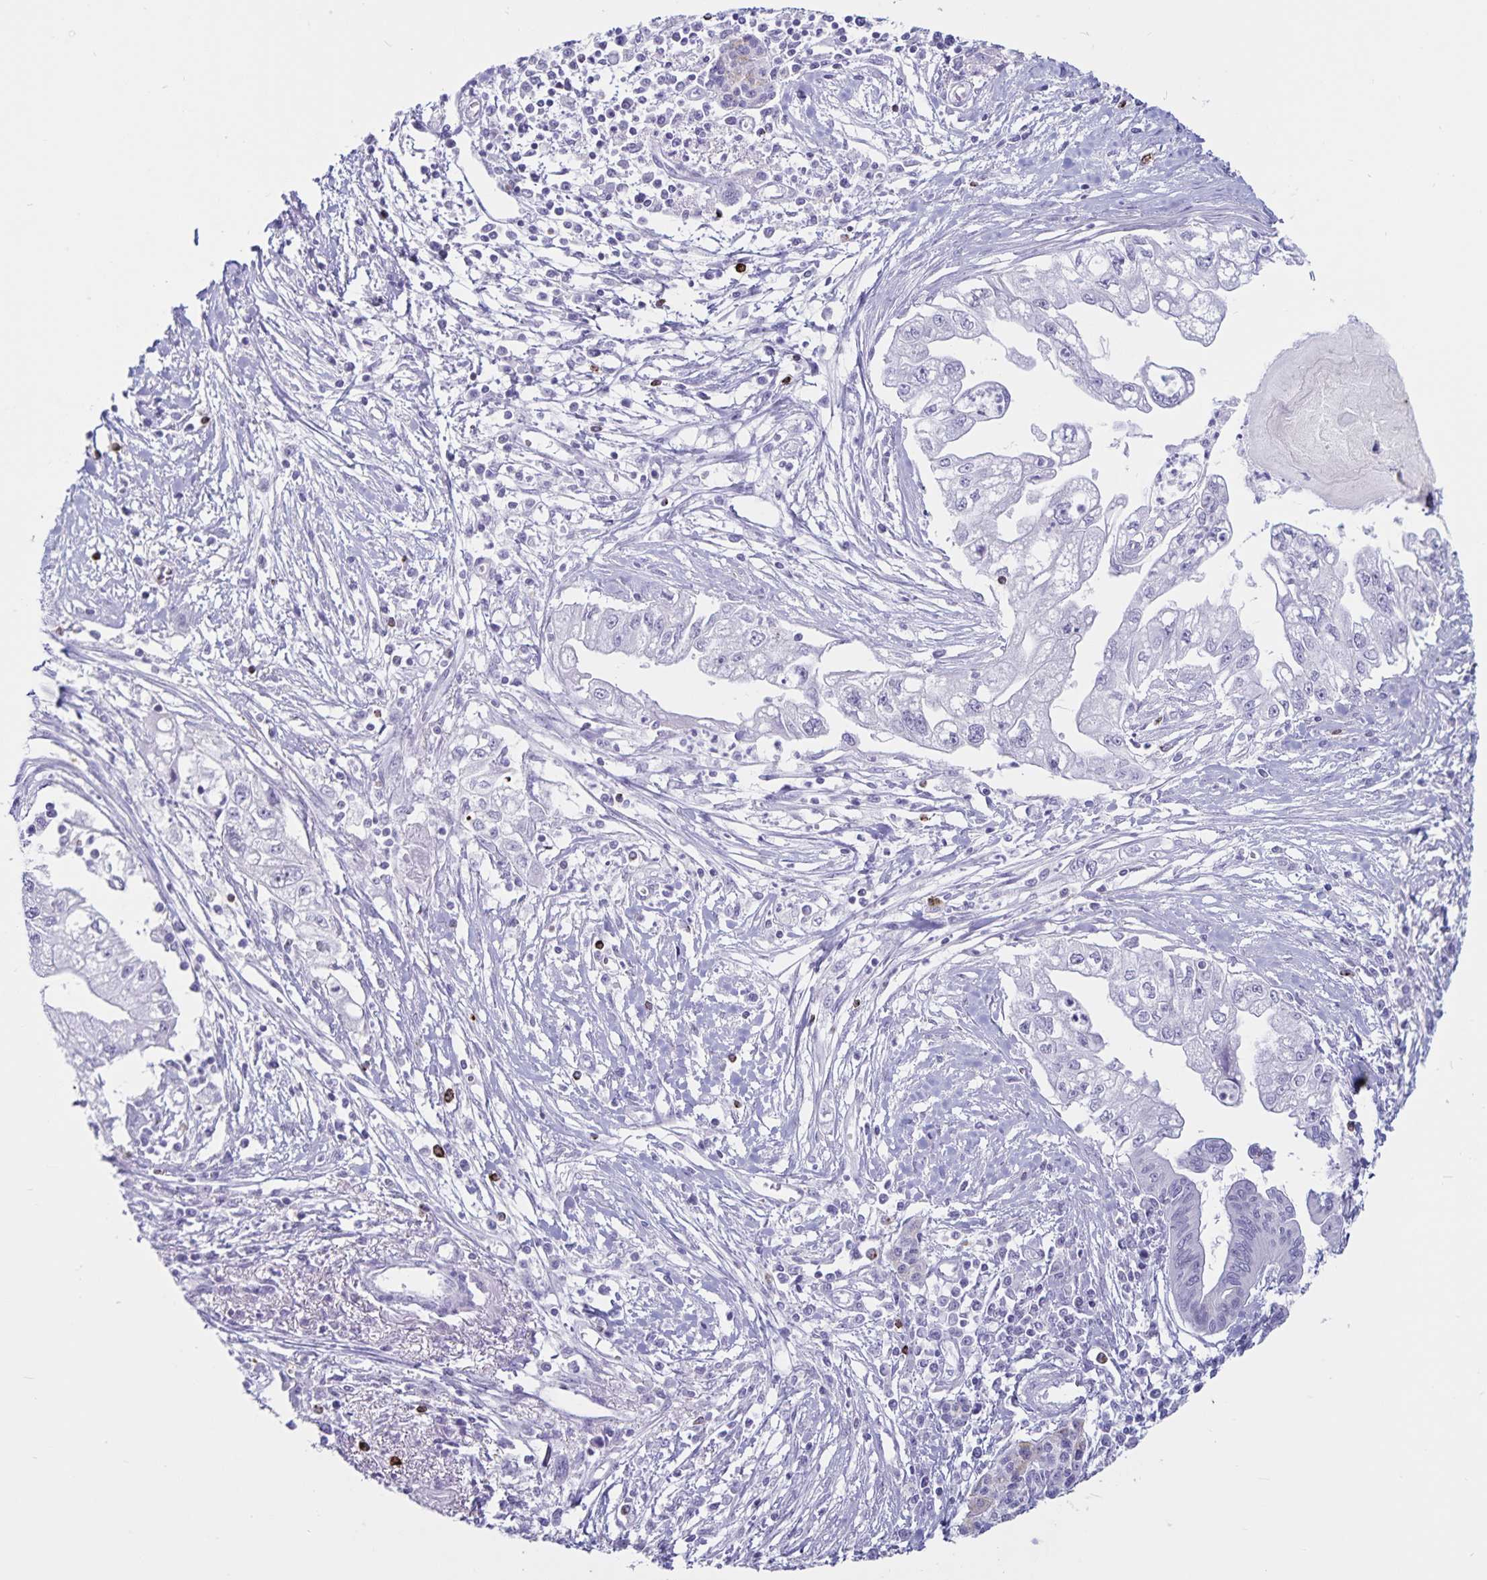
{"staining": {"intensity": "negative", "quantity": "none", "location": "none"}, "tissue": "pancreatic cancer", "cell_type": "Tumor cells", "image_type": "cancer", "snomed": [{"axis": "morphology", "description": "Adenocarcinoma, NOS"}, {"axis": "topography", "description": "Pancreas"}], "caption": "Pancreatic adenocarcinoma was stained to show a protein in brown. There is no significant staining in tumor cells. Nuclei are stained in blue.", "gene": "GNLY", "patient": {"sex": "male", "age": 70}}